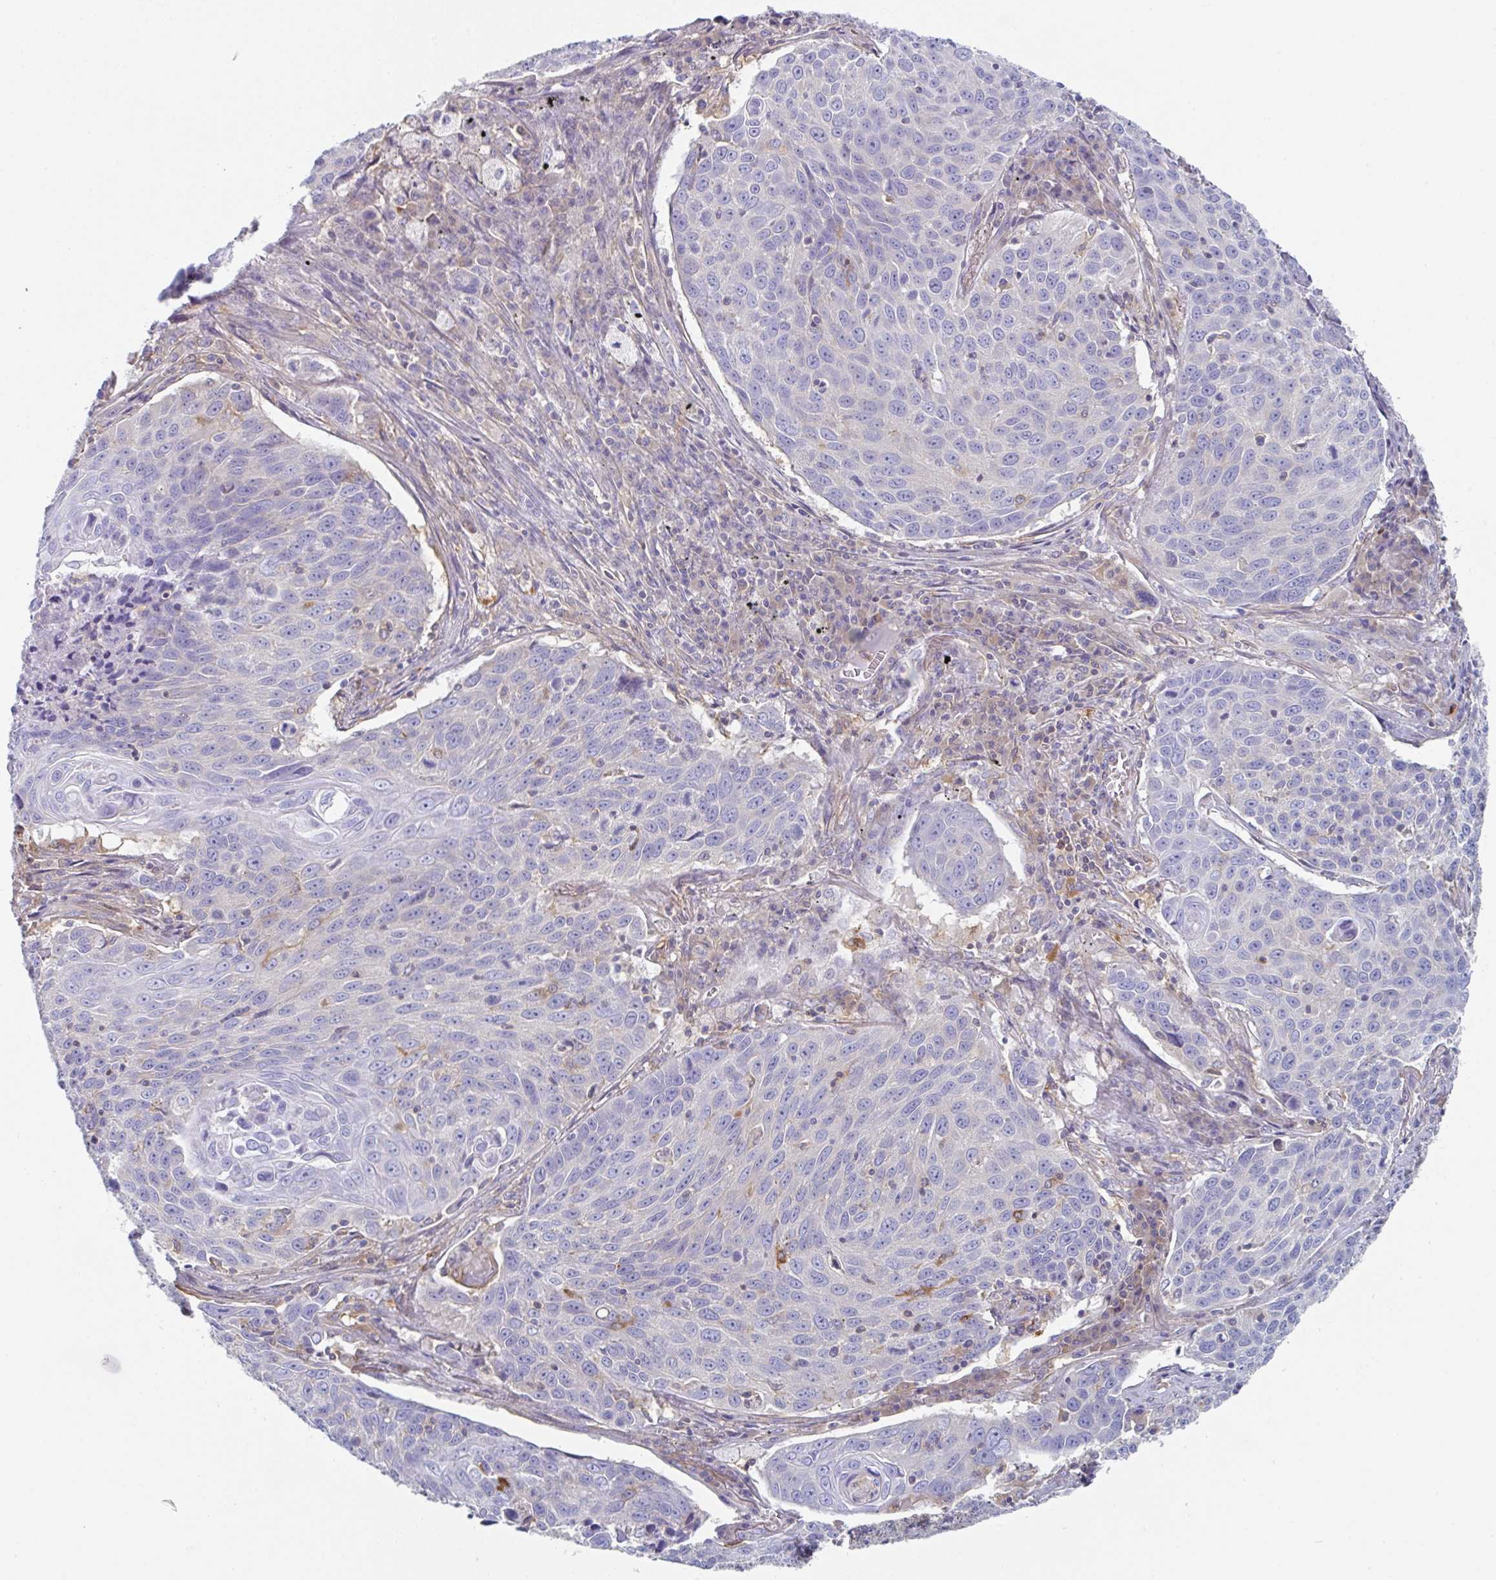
{"staining": {"intensity": "negative", "quantity": "none", "location": "none"}, "tissue": "lung cancer", "cell_type": "Tumor cells", "image_type": "cancer", "snomed": [{"axis": "morphology", "description": "Squamous cell carcinoma, NOS"}, {"axis": "topography", "description": "Lung"}], "caption": "Immunohistochemistry of squamous cell carcinoma (lung) exhibits no expression in tumor cells. (Brightfield microscopy of DAB immunohistochemistry at high magnification).", "gene": "AMPD2", "patient": {"sex": "male", "age": 78}}